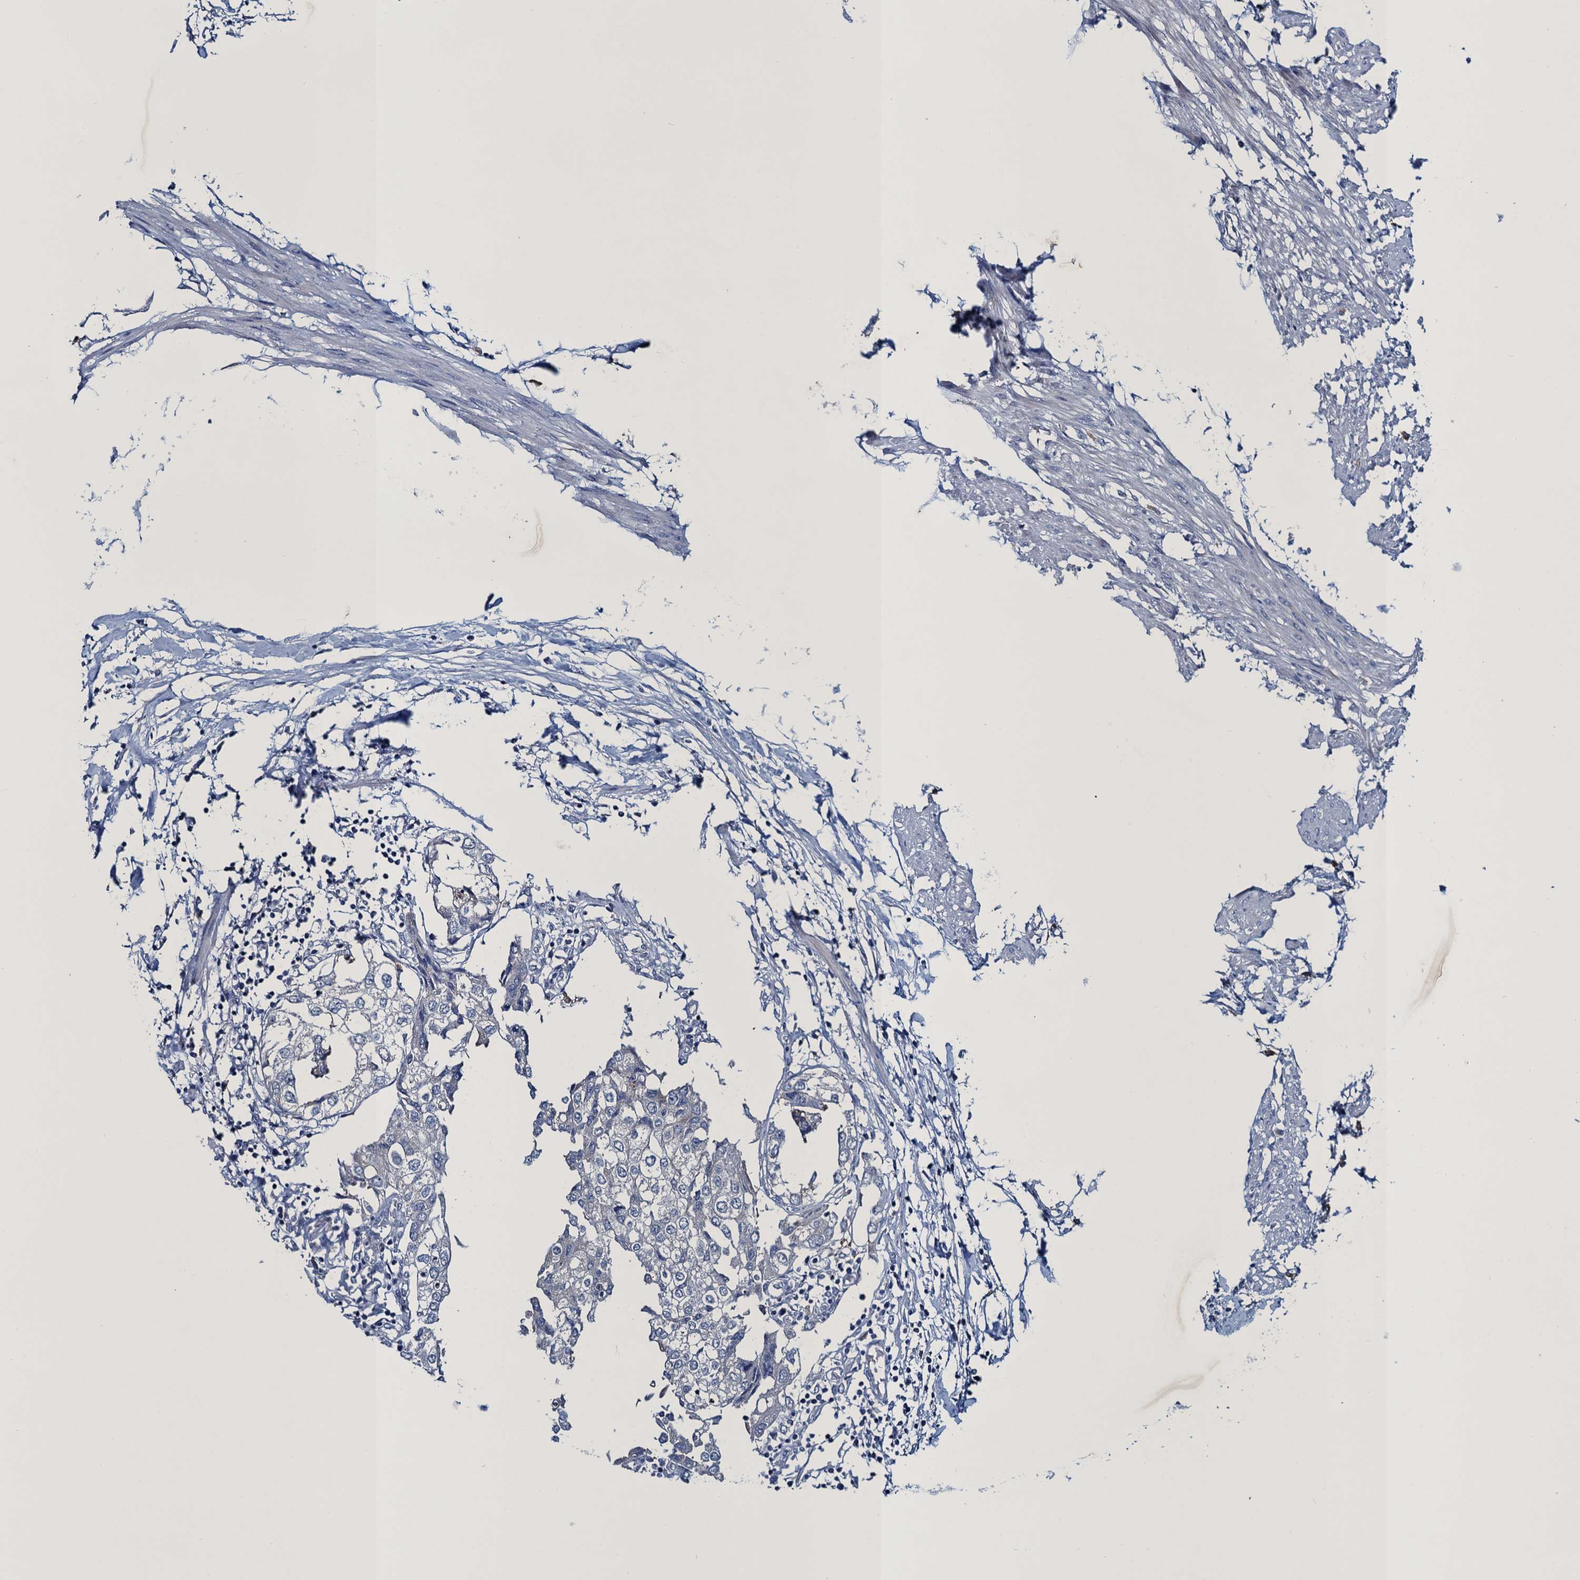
{"staining": {"intensity": "negative", "quantity": "none", "location": "none"}, "tissue": "urothelial cancer", "cell_type": "Tumor cells", "image_type": "cancer", "snomed": [{"axis": "morphology", "description": "Urothelial carcinoma, High grade"}, {"axis": "topography", "description": "Urinary bladder"}], "caption": "Immunohistochemistry photomicrograph of human high-grade urothelial carcinoma stained for a protein (brown), which demonstrates no staining in tumor cells. (IHC, brightfield microscopy, high magnification).", "gene": "ATOSA", "patient": {"sex": "male", "age": 64}}